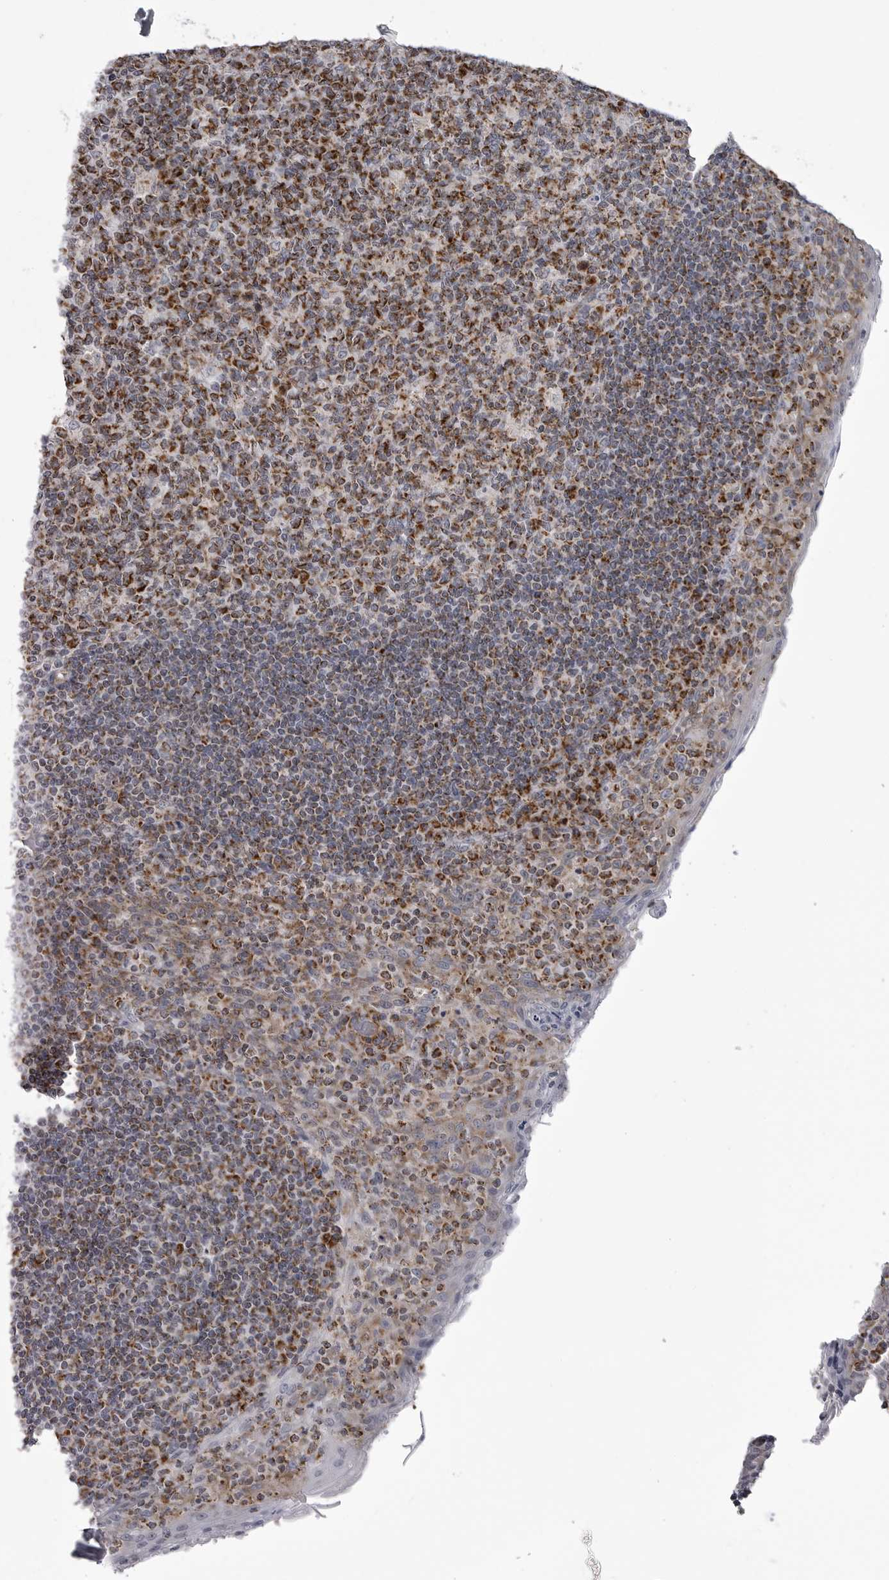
{"staining": {"intensity": "strong", "quantity": ">75%", "location": "cytoplasmic/membranous"}, "tissue": "tonsil", "cell_type": "Germinal center cells", "image_type": "normal", "snomed": [{"axis": "morphology", "description": "Normal tissue, NOS"}, {"axis": "topography", "description": "Tonsil"}], "caption": "Immunohistochemistry (IHC) of benign tonsil demonstrates high levels of strong cytoplasmic/membranous expression in approximately >75% of germinal center cells.", "gene": "TUFM", "patient": {"sex": "male", "age": 17}}